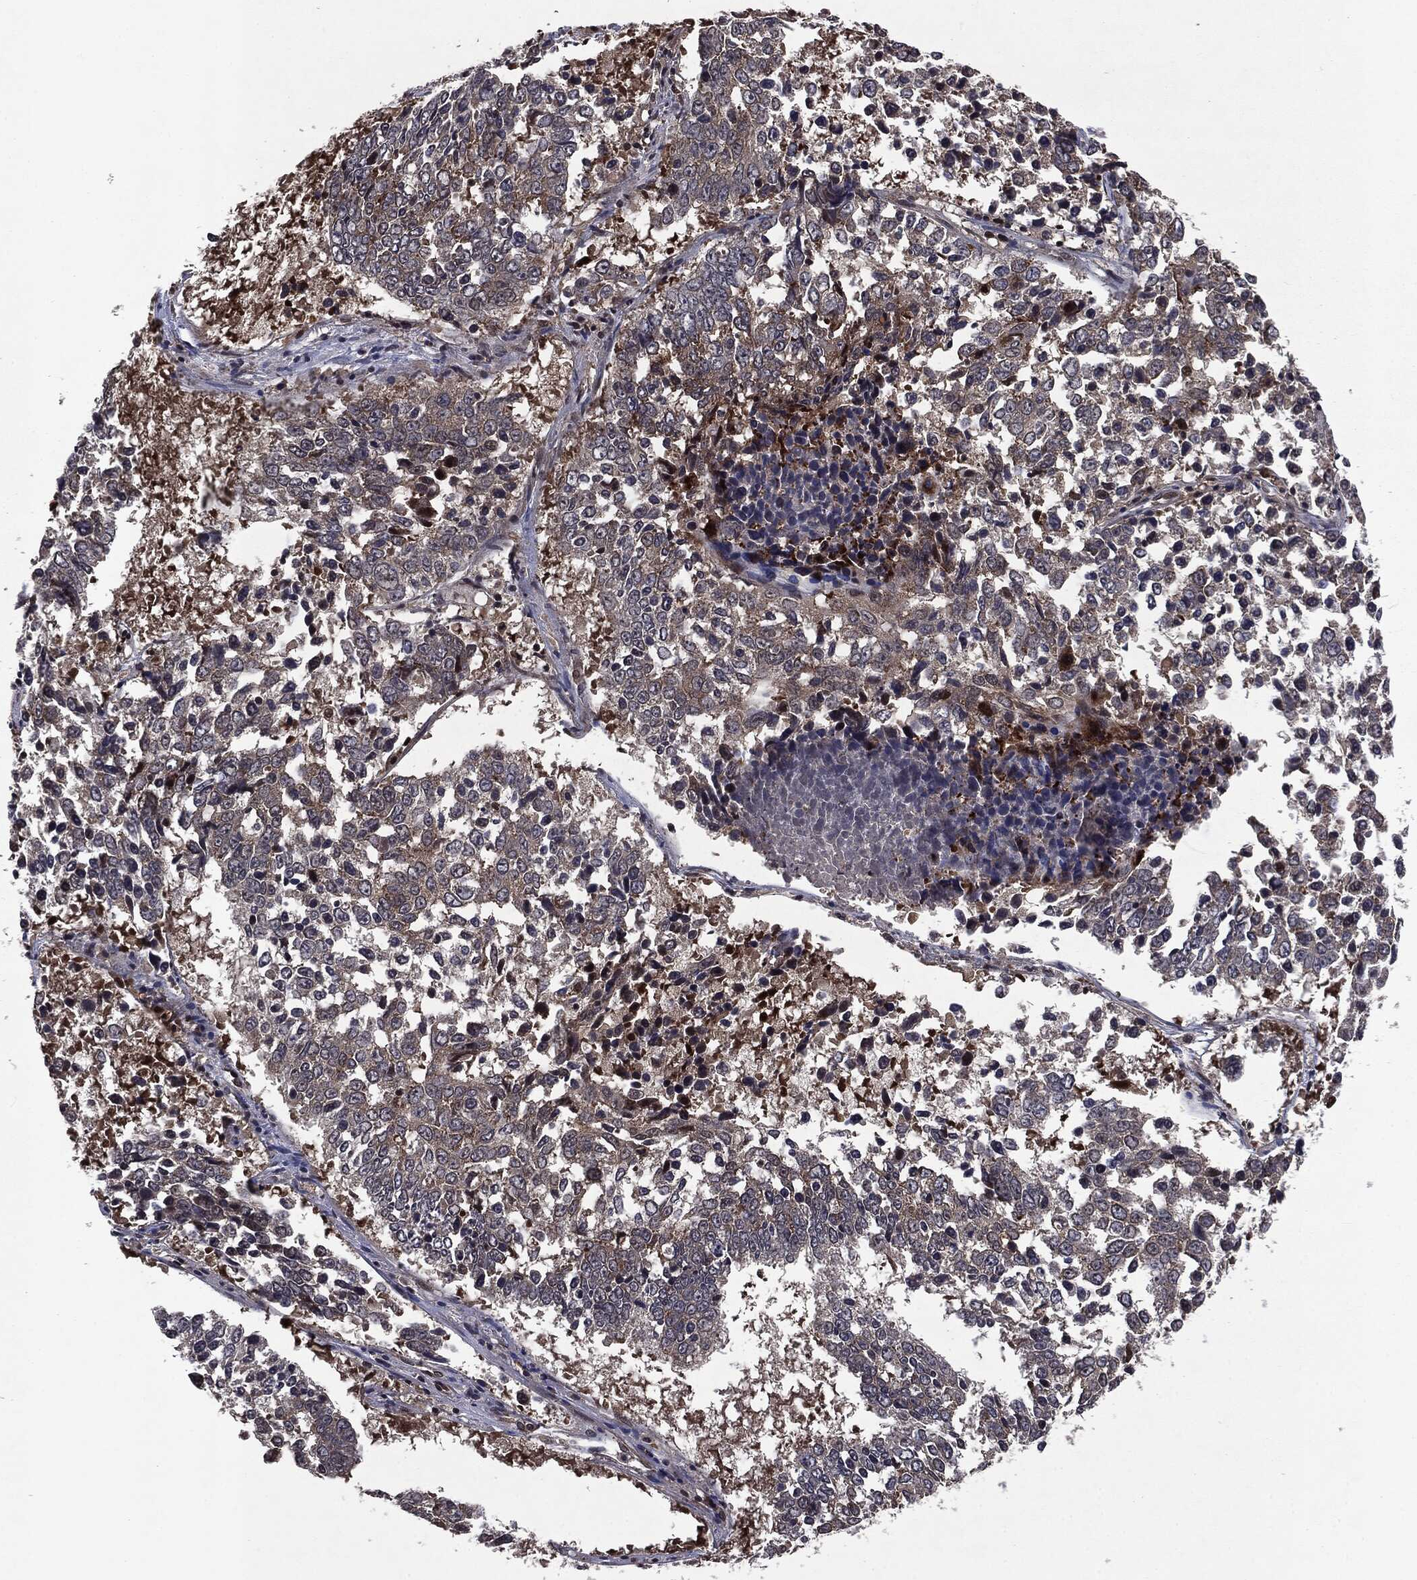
{"staining": {"intensity": "moderate", "quantity": "<25%", "location": "cytoplasmic/membranous"}, "tissue": "lung cancer", "cell_type": "Tumor cells", "image_type": "cancer", "snomed": [{"axis": "morphology", "description": "Squamous cell carcinoma, NOS"}, {"axis": "topography", "description": "Lung"}], "caption": "The histopathology image demonstrates a brown stain indicating the presence of a protein in the cytoplasmic/membranous of tumor cells in lung squamous cell carcinoma.", "gene": "STAU2", "patient": {"sex": "male", "age": 82}}